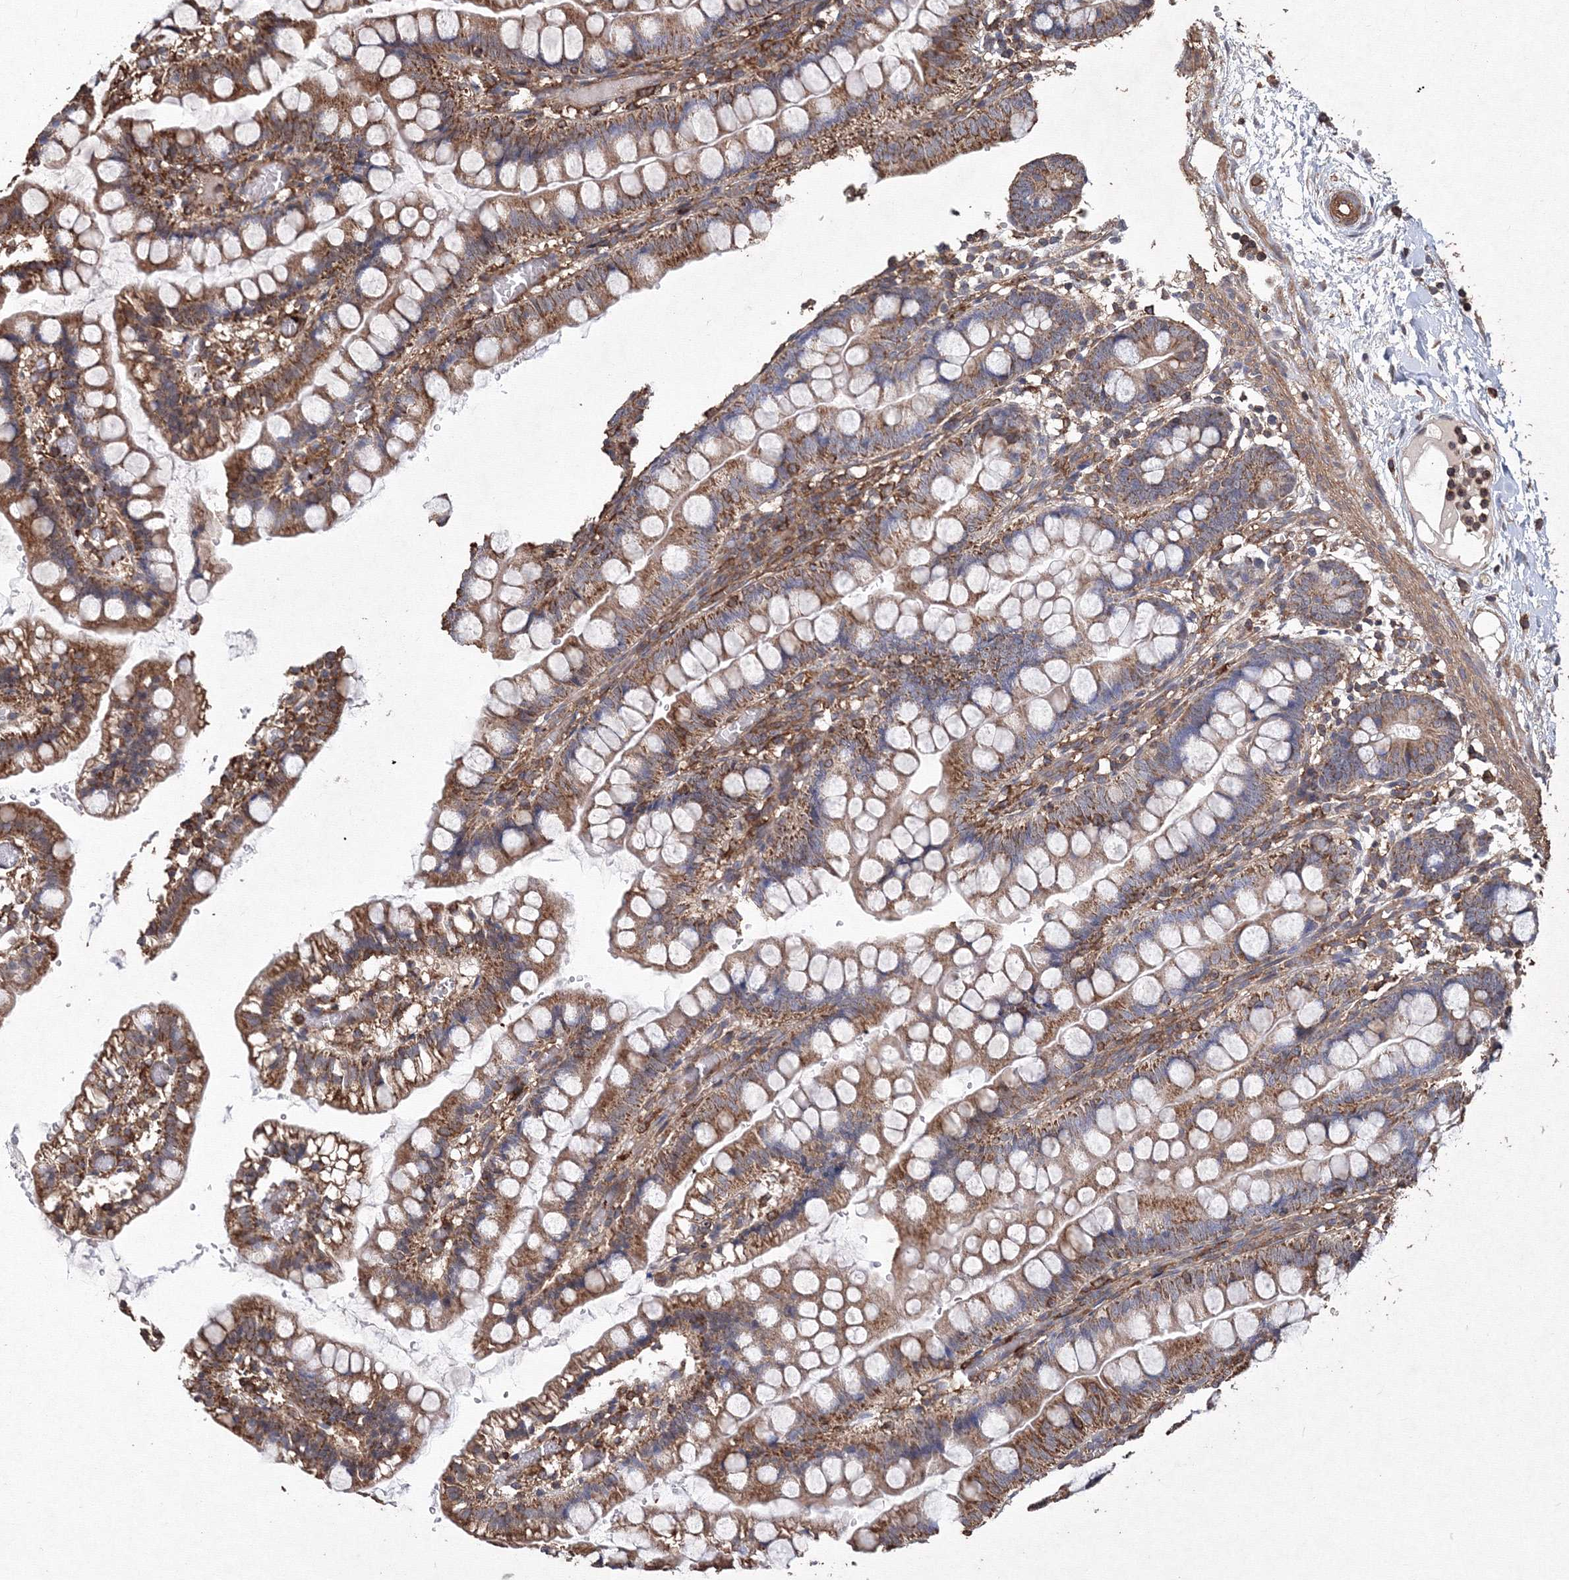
{"staining": {"intensity": "moderate", "quantity": ">75%", "location": "cytoplasmic/membranous"}, "tissue": "small intestine", "cell_type": "Glandular cells", "image_type": "normal", "snomed": [{"axis": "morphology", "description": "Normal tissue, NOS"}, {"axis": "morphology", "description": "Developmental malformation"}, {"axis": "topography", "description": "Small intestine"}], "caption": "Glandular cells demonstrate medium levels of moderate cytoplasmic/membranous positivity in approximately >75% of cells in normal small intestine. (IHC, brightfield microscopy, high magnification).", "gene": "TMEM139", "patient": {"sex": "male"}}